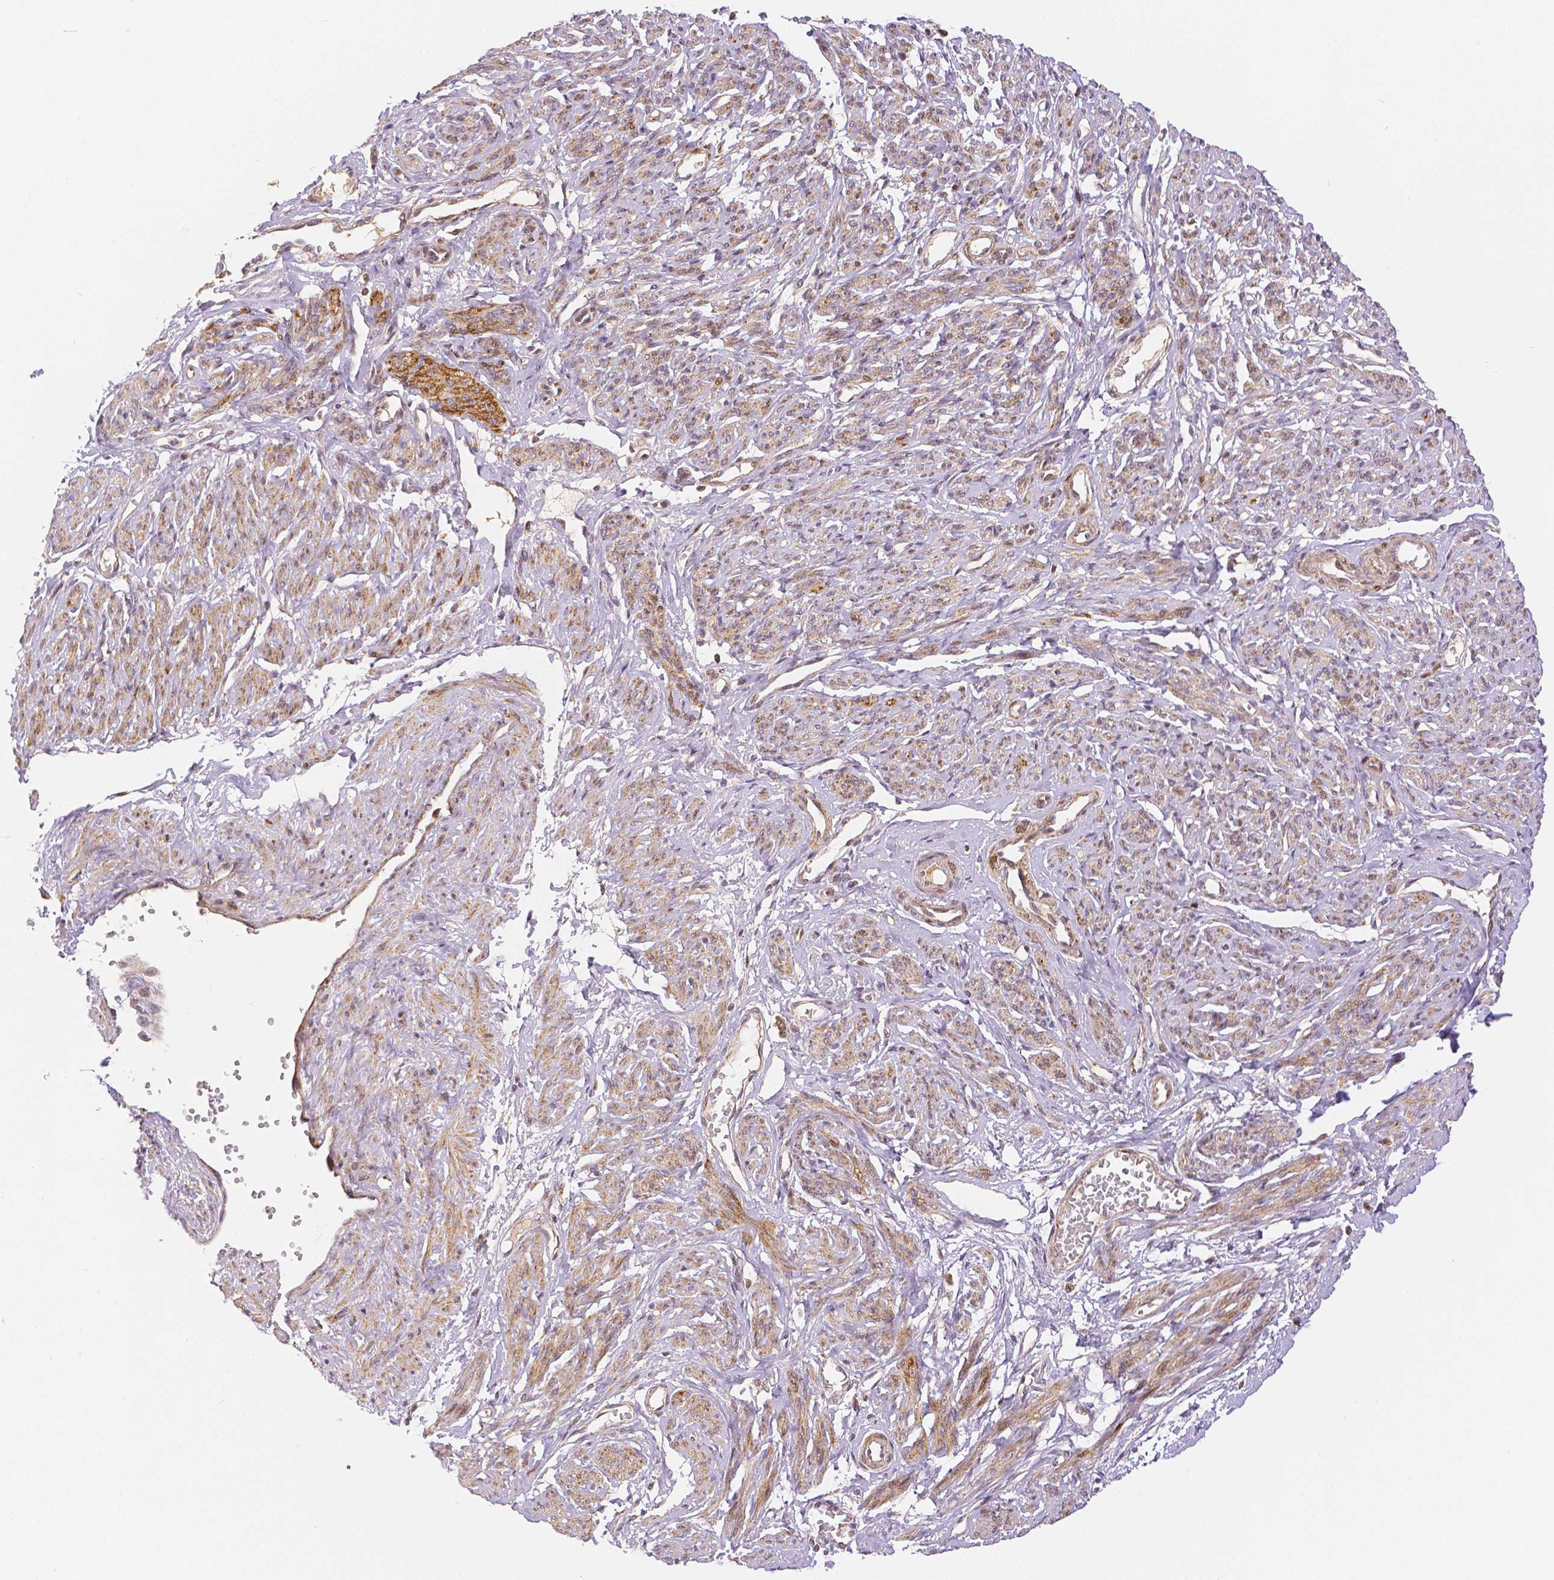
{"staining": {"intensity": "moderate", "quantity": ">75%", "location": "cytoplasmic/membranous,nuclear"}, "tissue": "smooth muscle", "cell_type": "Smooth muscle cells", "image_type": "normal", "snomed": [{"axis": "morphology", "description": "Normal tissue, NOS"}, {"axis": "topography", "description": "Smooth muscle"}], "caption": "Immunohistochemical staining of normal human smooth muscle shows moderate cytoplasmic/membranous,nuclear protein staining in about >75% of smooth muscle cells.", "gene": "RHOT1", "patient": {"sex": "female", "age": 65}}